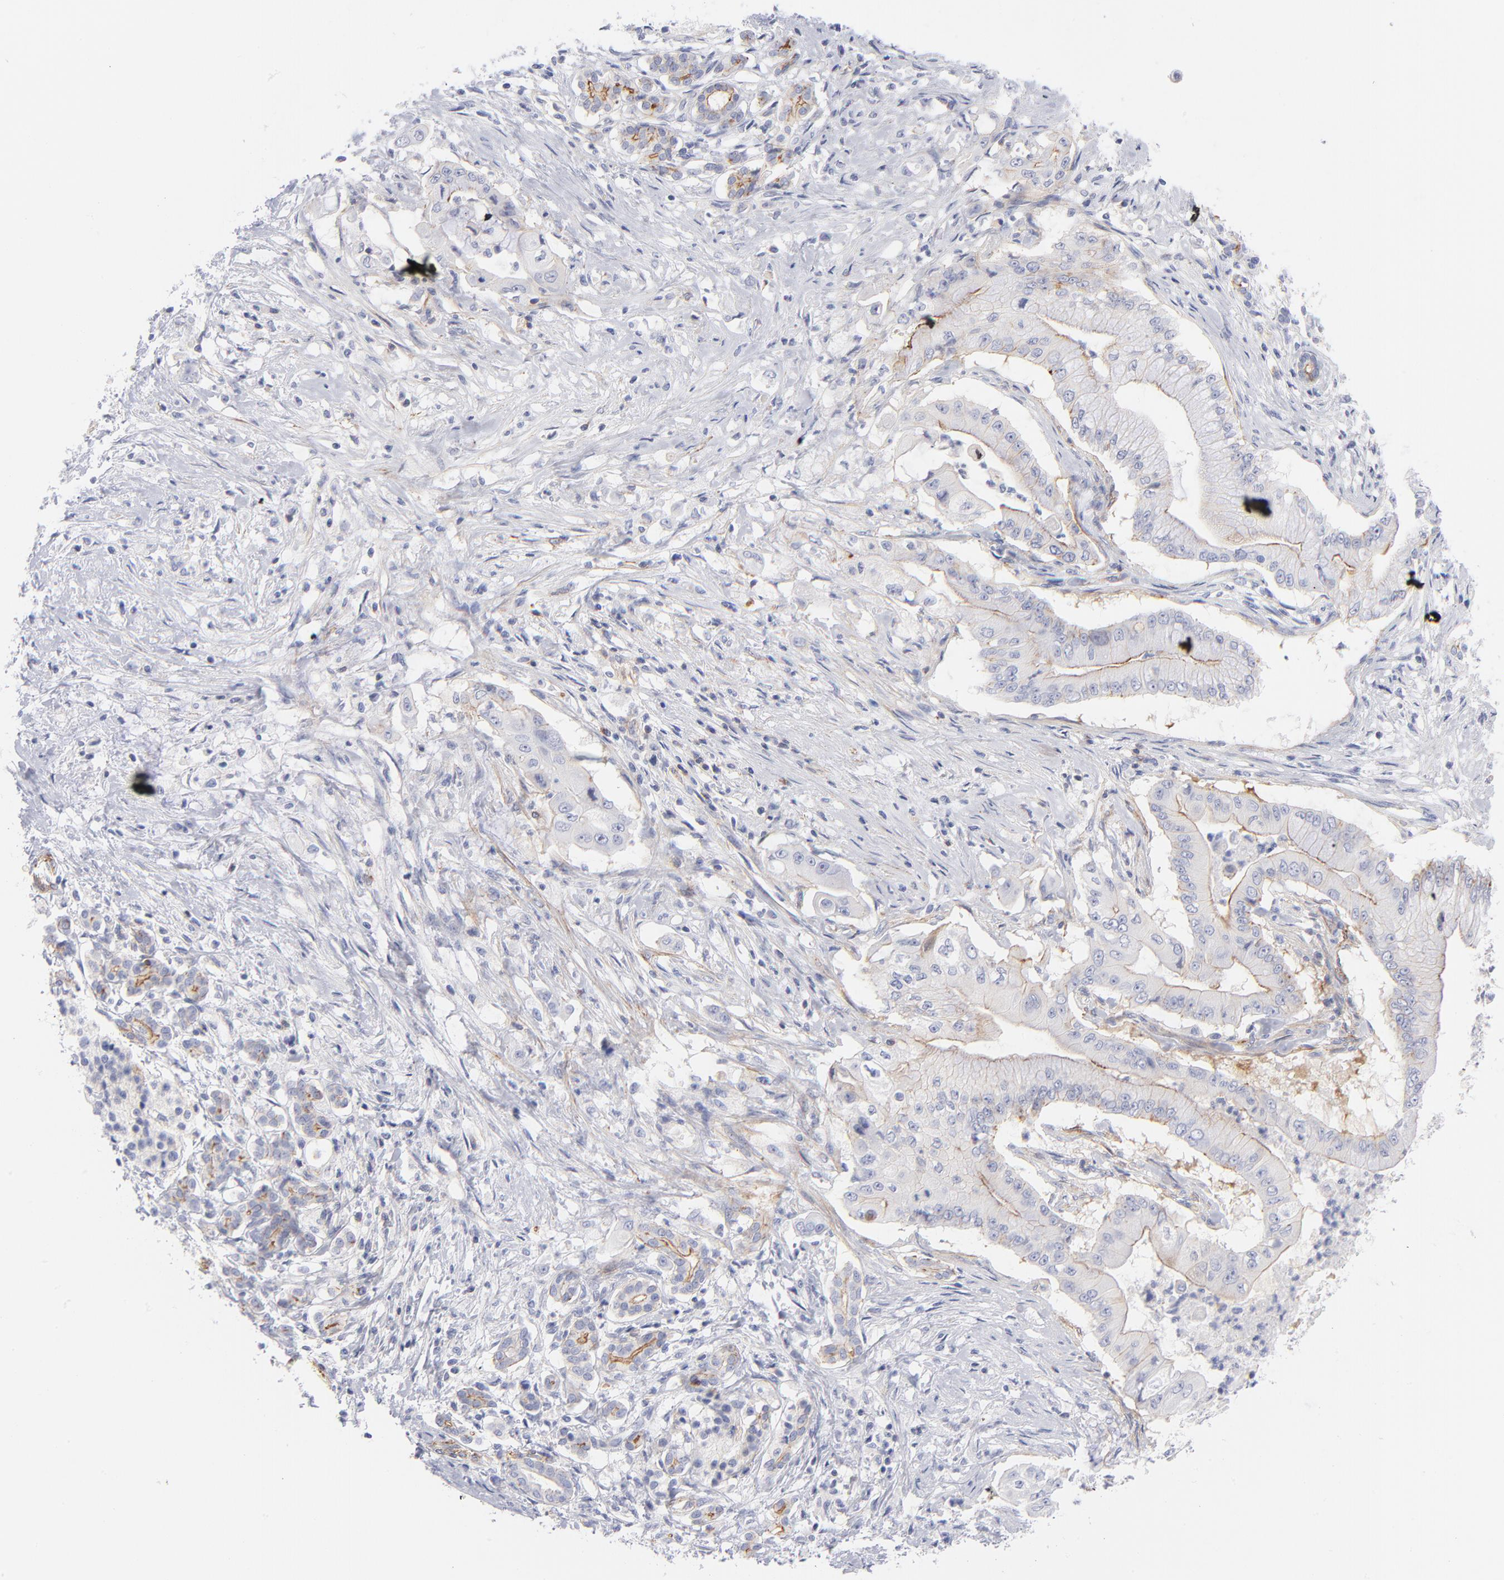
{"staining": {"intensity": "weak", "quantity": "<25%", "location": "cytoplasmic/membranous"}, "tissue": "pancreatic cancer", "cell_type": "Tumor cells", "image_type": "cancer", "snomed": [{"axis": "morphology", "description": "Adenocarcinoma, NOS"}, {"axis": "topography", "description": "Pancreas"}], "caption": "Adenocarcinoma (pancreatic) was stained to show a protein in brown. There is no significant positivity in tumor cells.", "gene": "ACTA2", "patient": {"sex": "male", "age": 62}}